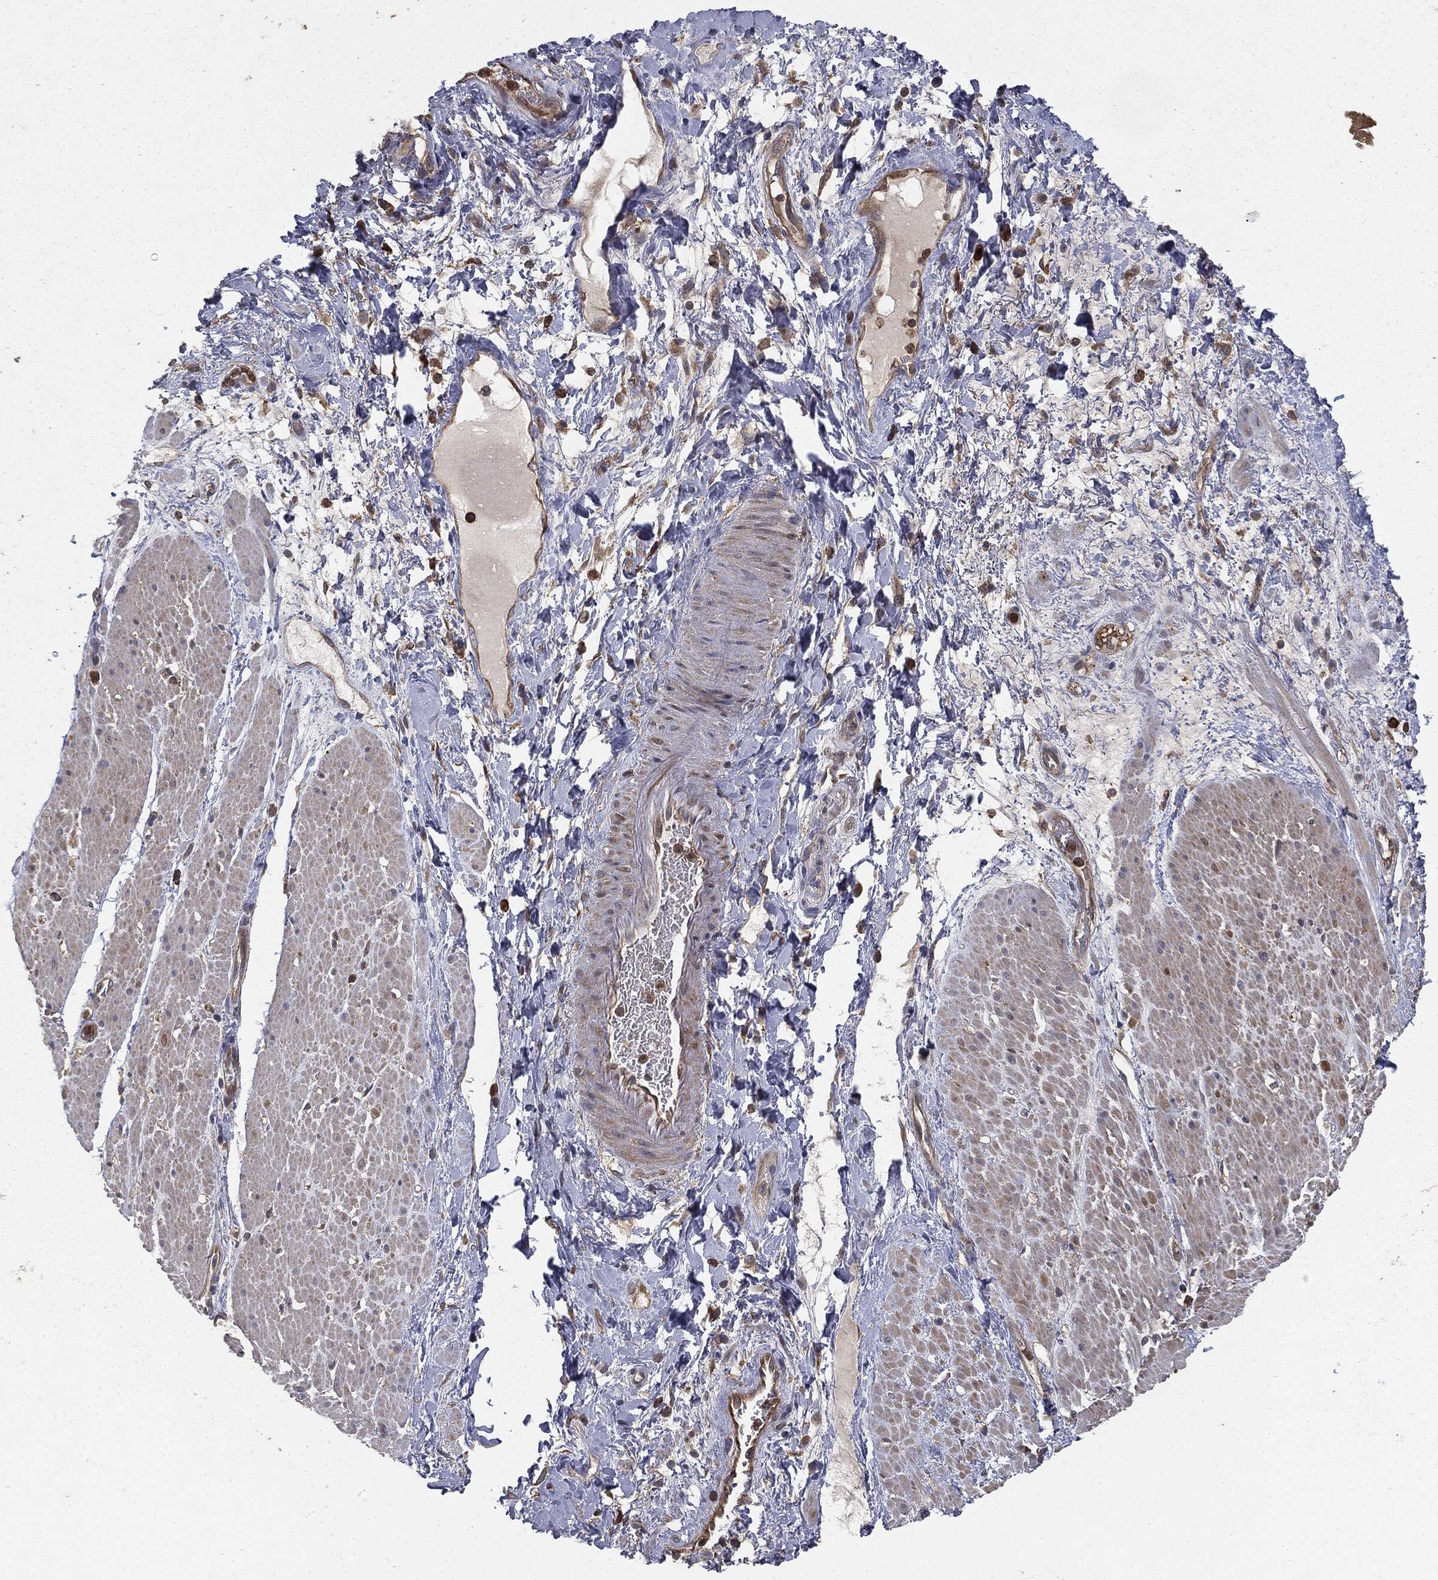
{"staining": {"intensity": "negative", "quantity": "none", "location": "none"}, "tissue": "smooth muscle", "cell_type": "Smooth muscle cells", "image_type": "normal", "snomed": [{"axis": "morphology", "description": "Normal tissue, NOS"}, {"axis": "topography", "description": "Soft tissue"}, {"axis": "topography", "description": "Smooth muscle"}], "caption": "This photomicrograph is of unremarkable smooth muscle stained with immunohistochemistry to label a protein in brown with the nuclei are counter-stained blue. There is no staining in smooth muscle cells.", "gene": "GNB5", "patient": {"sex": "male", "age": 72}}